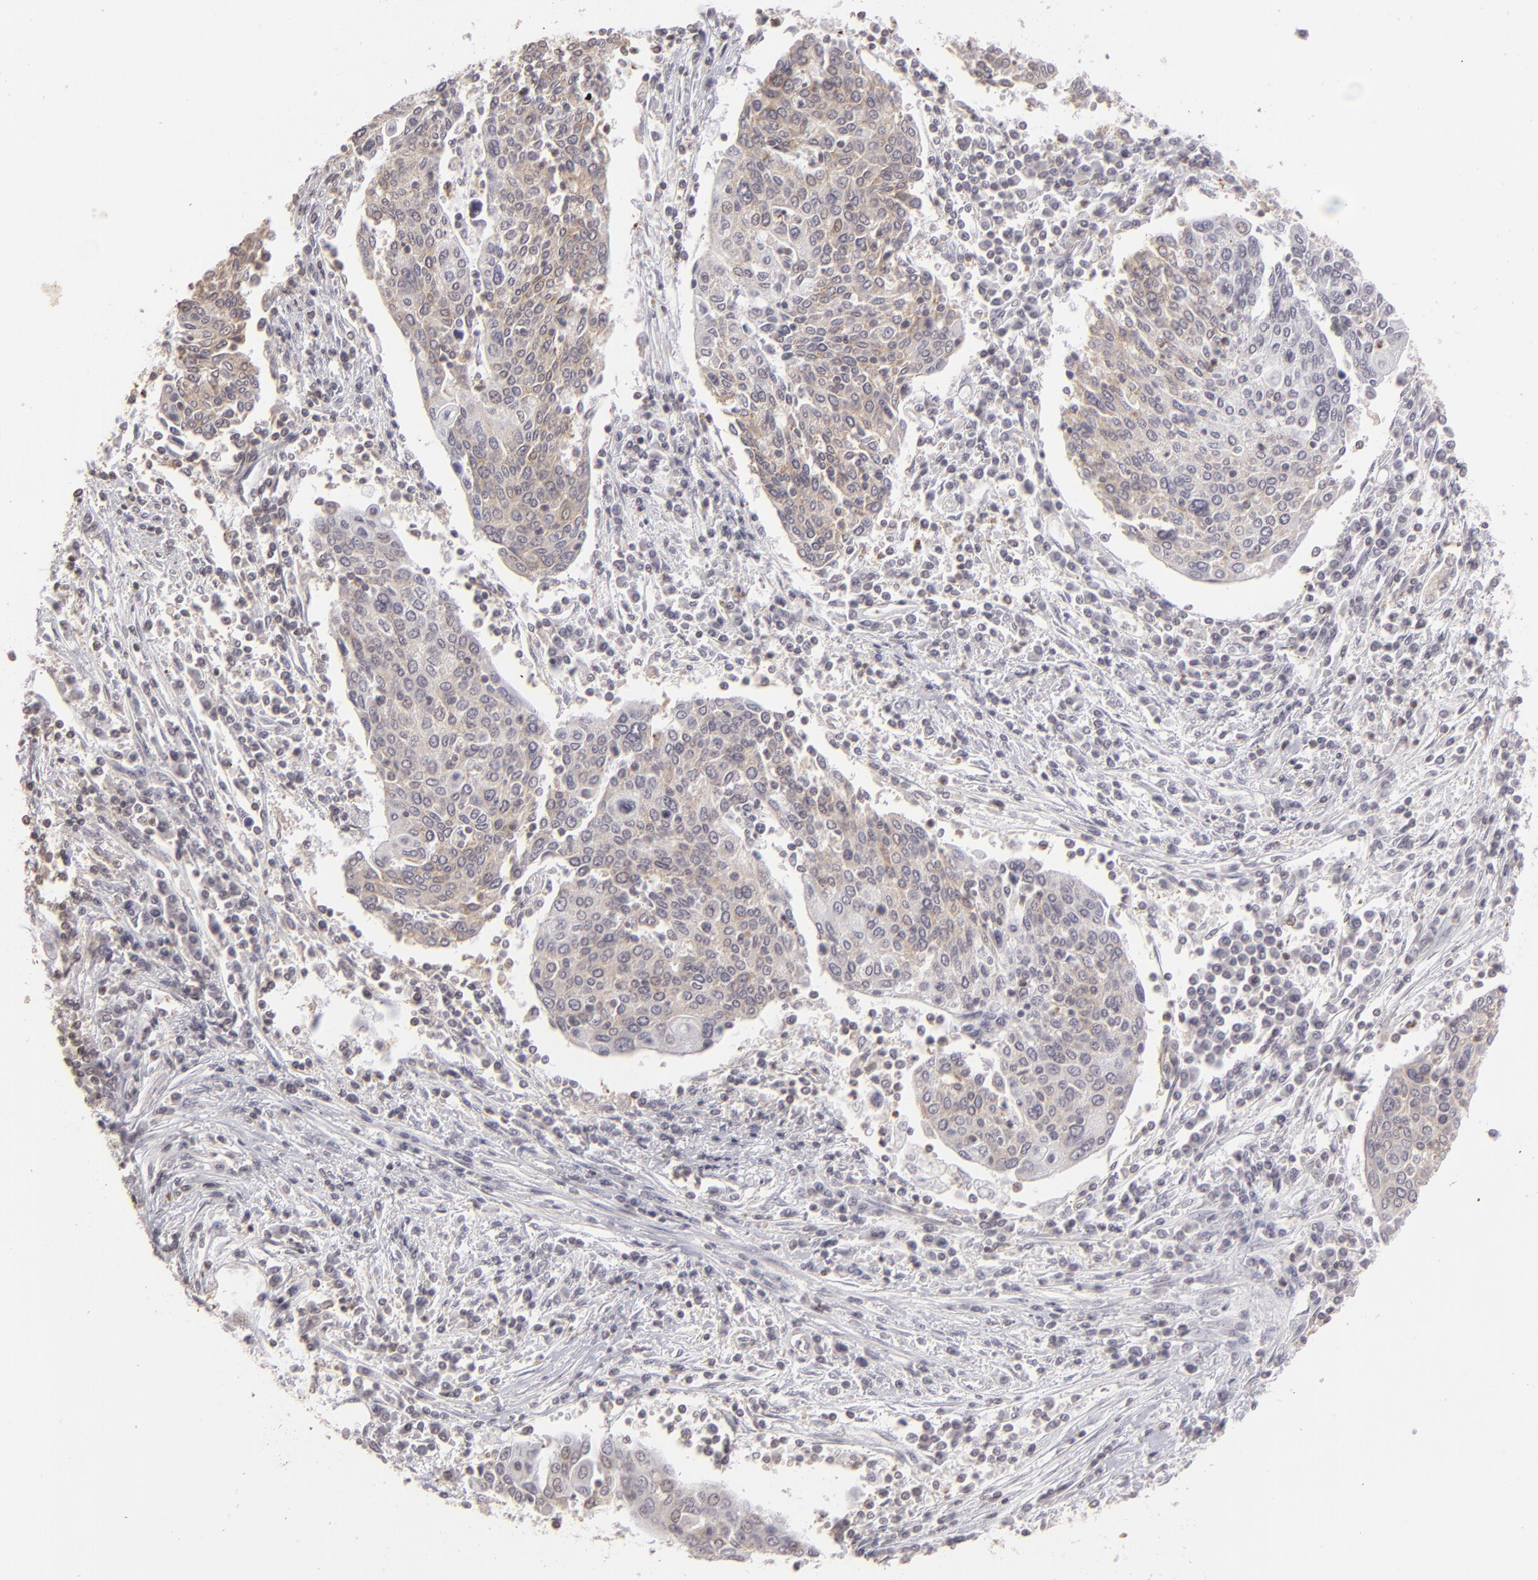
{"staining": {"intensity": "negative", "quantity": "none", "location": "none"}, "tissue": "cervical cancer", "cell_type": "Tumor cells", "image_type": "cancer", "snomed": [{"axis": "morphology", "description": "Squamous cell carcinoma, NOS"}, {"axis": "topography", "description": "Cervix"}], "caption": "IHC of cervical cancer shows no staining in tumor cells.", "gene": "CLDN2", "patient": {"sex": "female", "age": 40}}